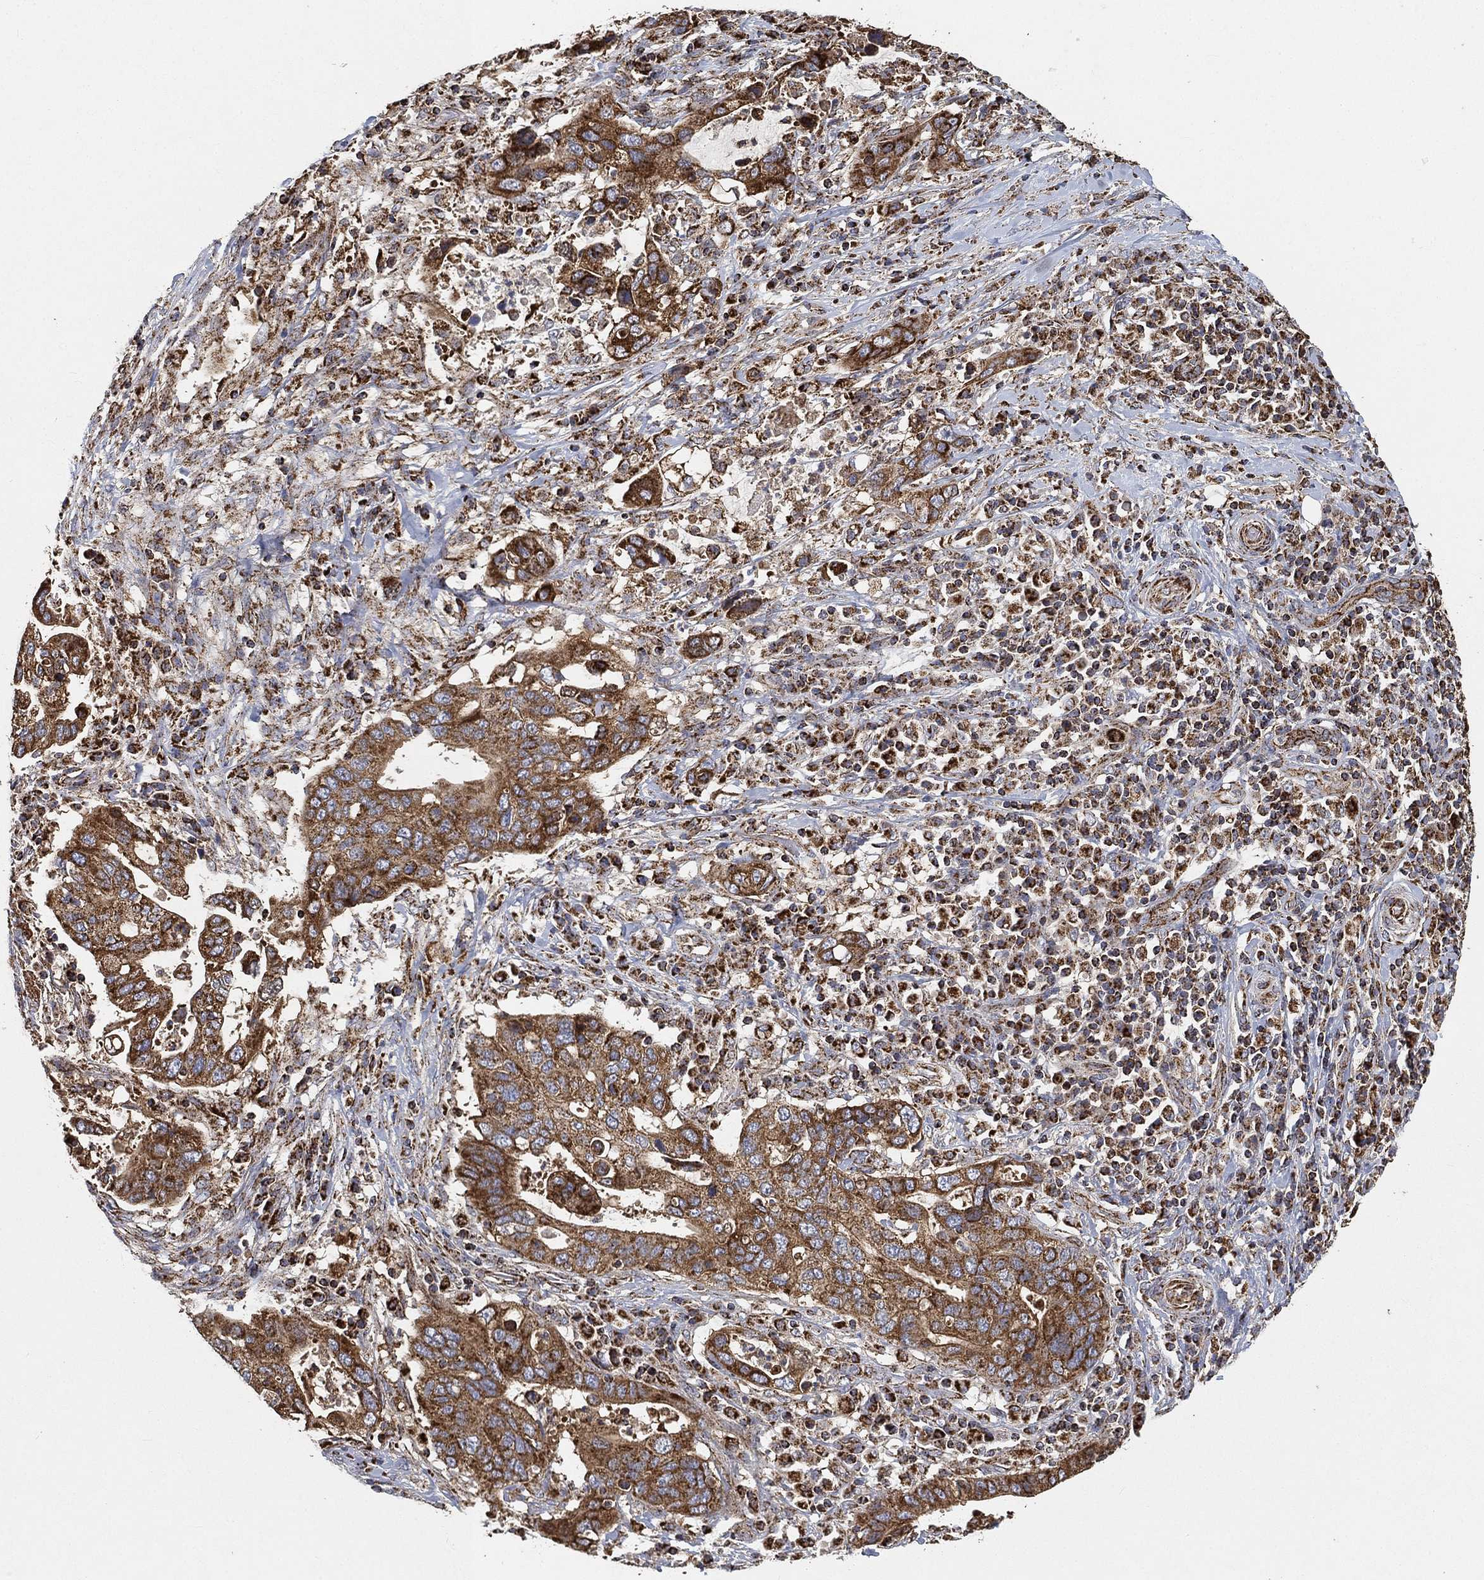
{"staining": {"intensity": "strong", "quantity": ">75%", "location": "cytoplasmic/membranous"}, "tissue": "stomach cancer", "cell_type": "Tumor cells", "image_type": "cancer", "snomed": [{"axis": "morphology", "description": "Adenocarcinoma, NOS"}, {"axis": "topography", "description": "Stomach"}], "caption": "An image of human stomach cancer stained for a protein demonstrates strong cytoplasmic/membranous brown staining in tumor cells.", "gene": "SLC38A7", "patient": {"sex": "male", "age": 54}}